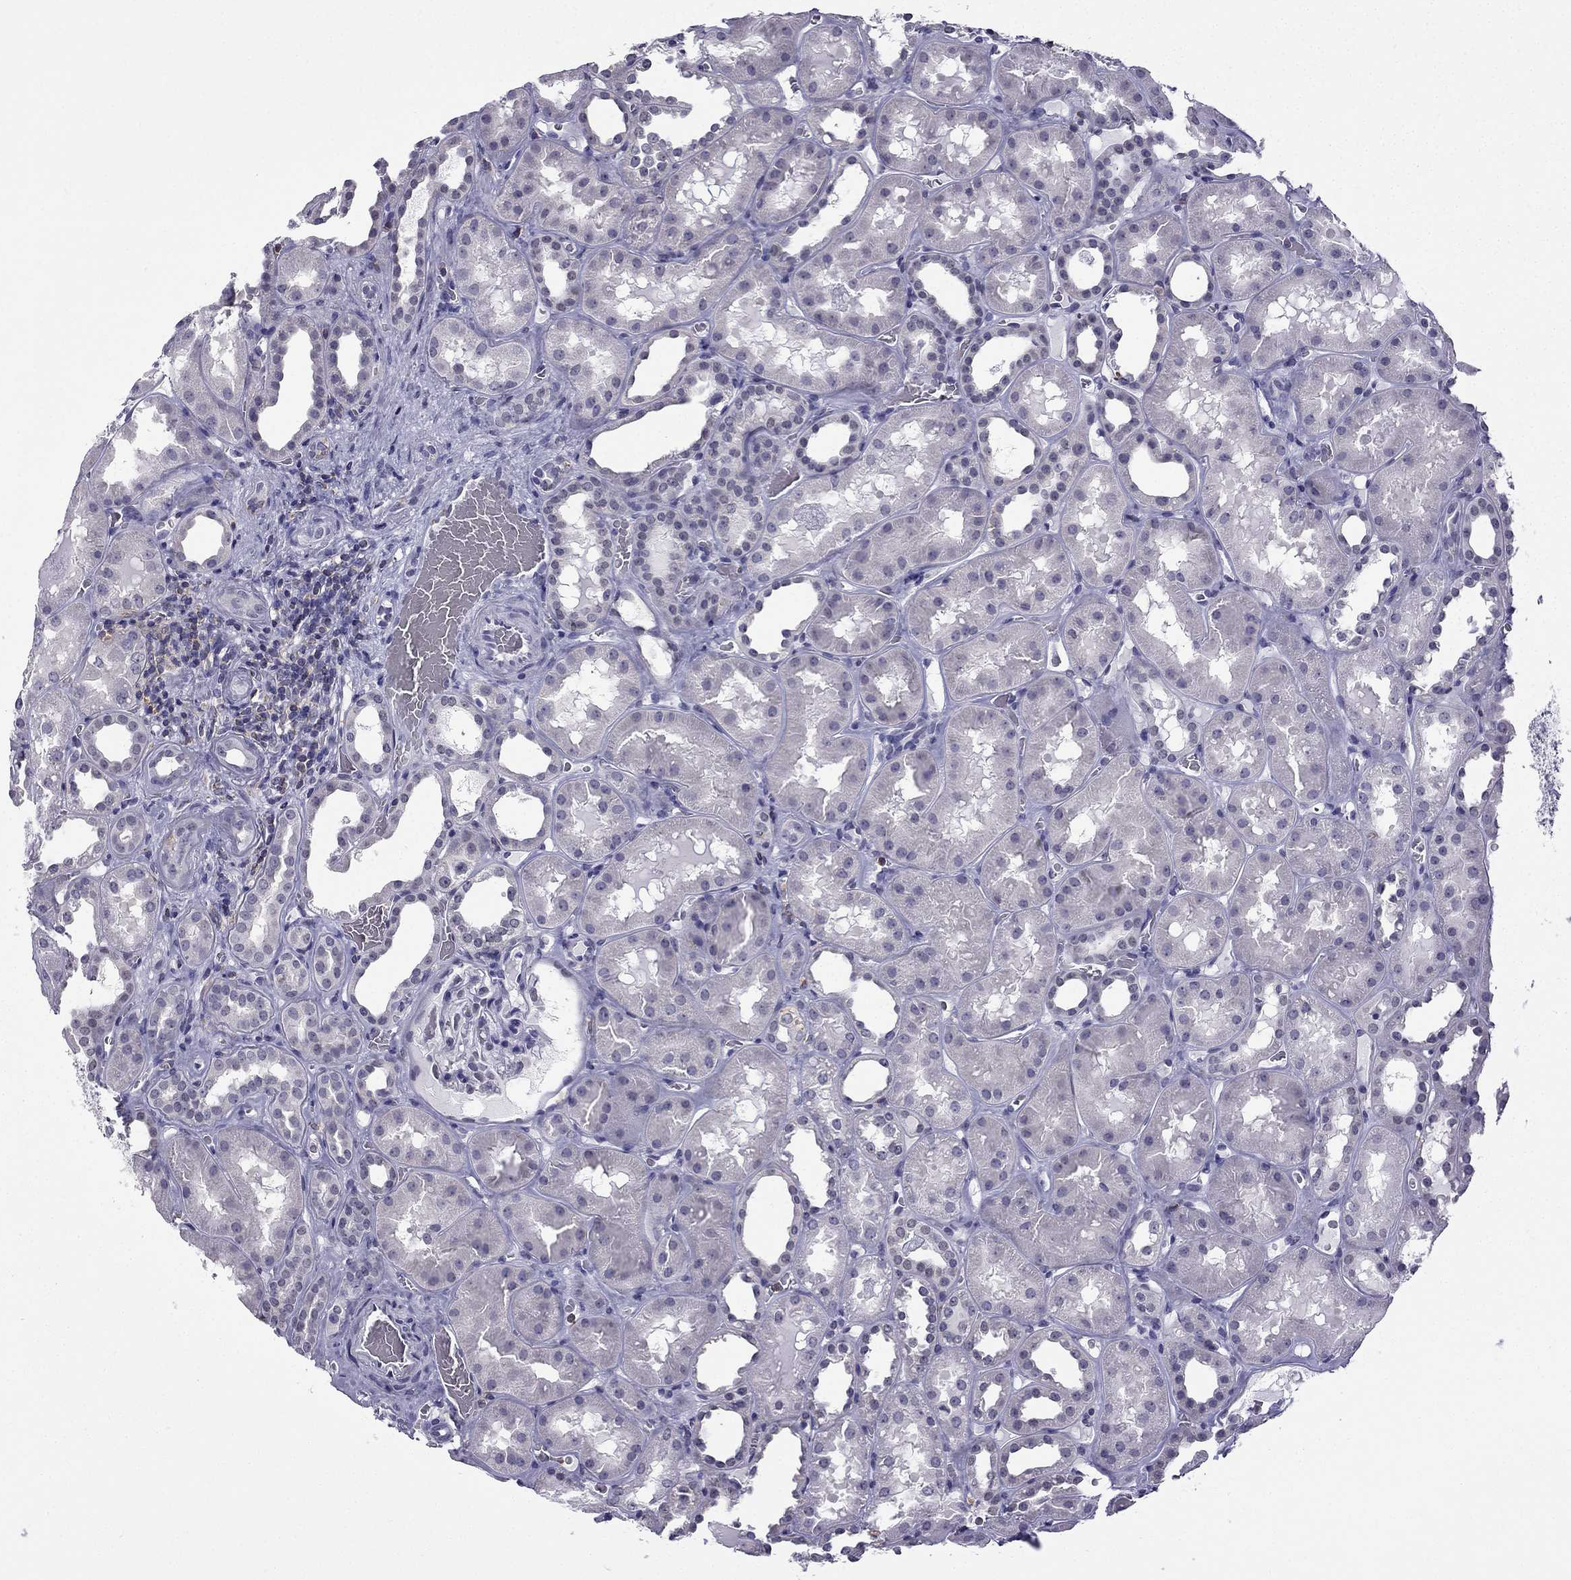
{"staining": {"intensity": "negative", "quantity": "none", "location": "none"}, "tissue": "kidney", "cell_type": "Cells in glomeruli", "image_type": "normal", "snomed": [{"axis": "morphology", "description": "Normal tissue, NOS"}, {"axis": "topography", "description": "Kidney"}], "caption": "A high-resolution photomicrograph shows immunohistochemistry staining of unremarkable kidney, which shows no significant expression in cells in glomeruli.", "gene": "CCK", "patient": {"sex": "female", "age": 41}}